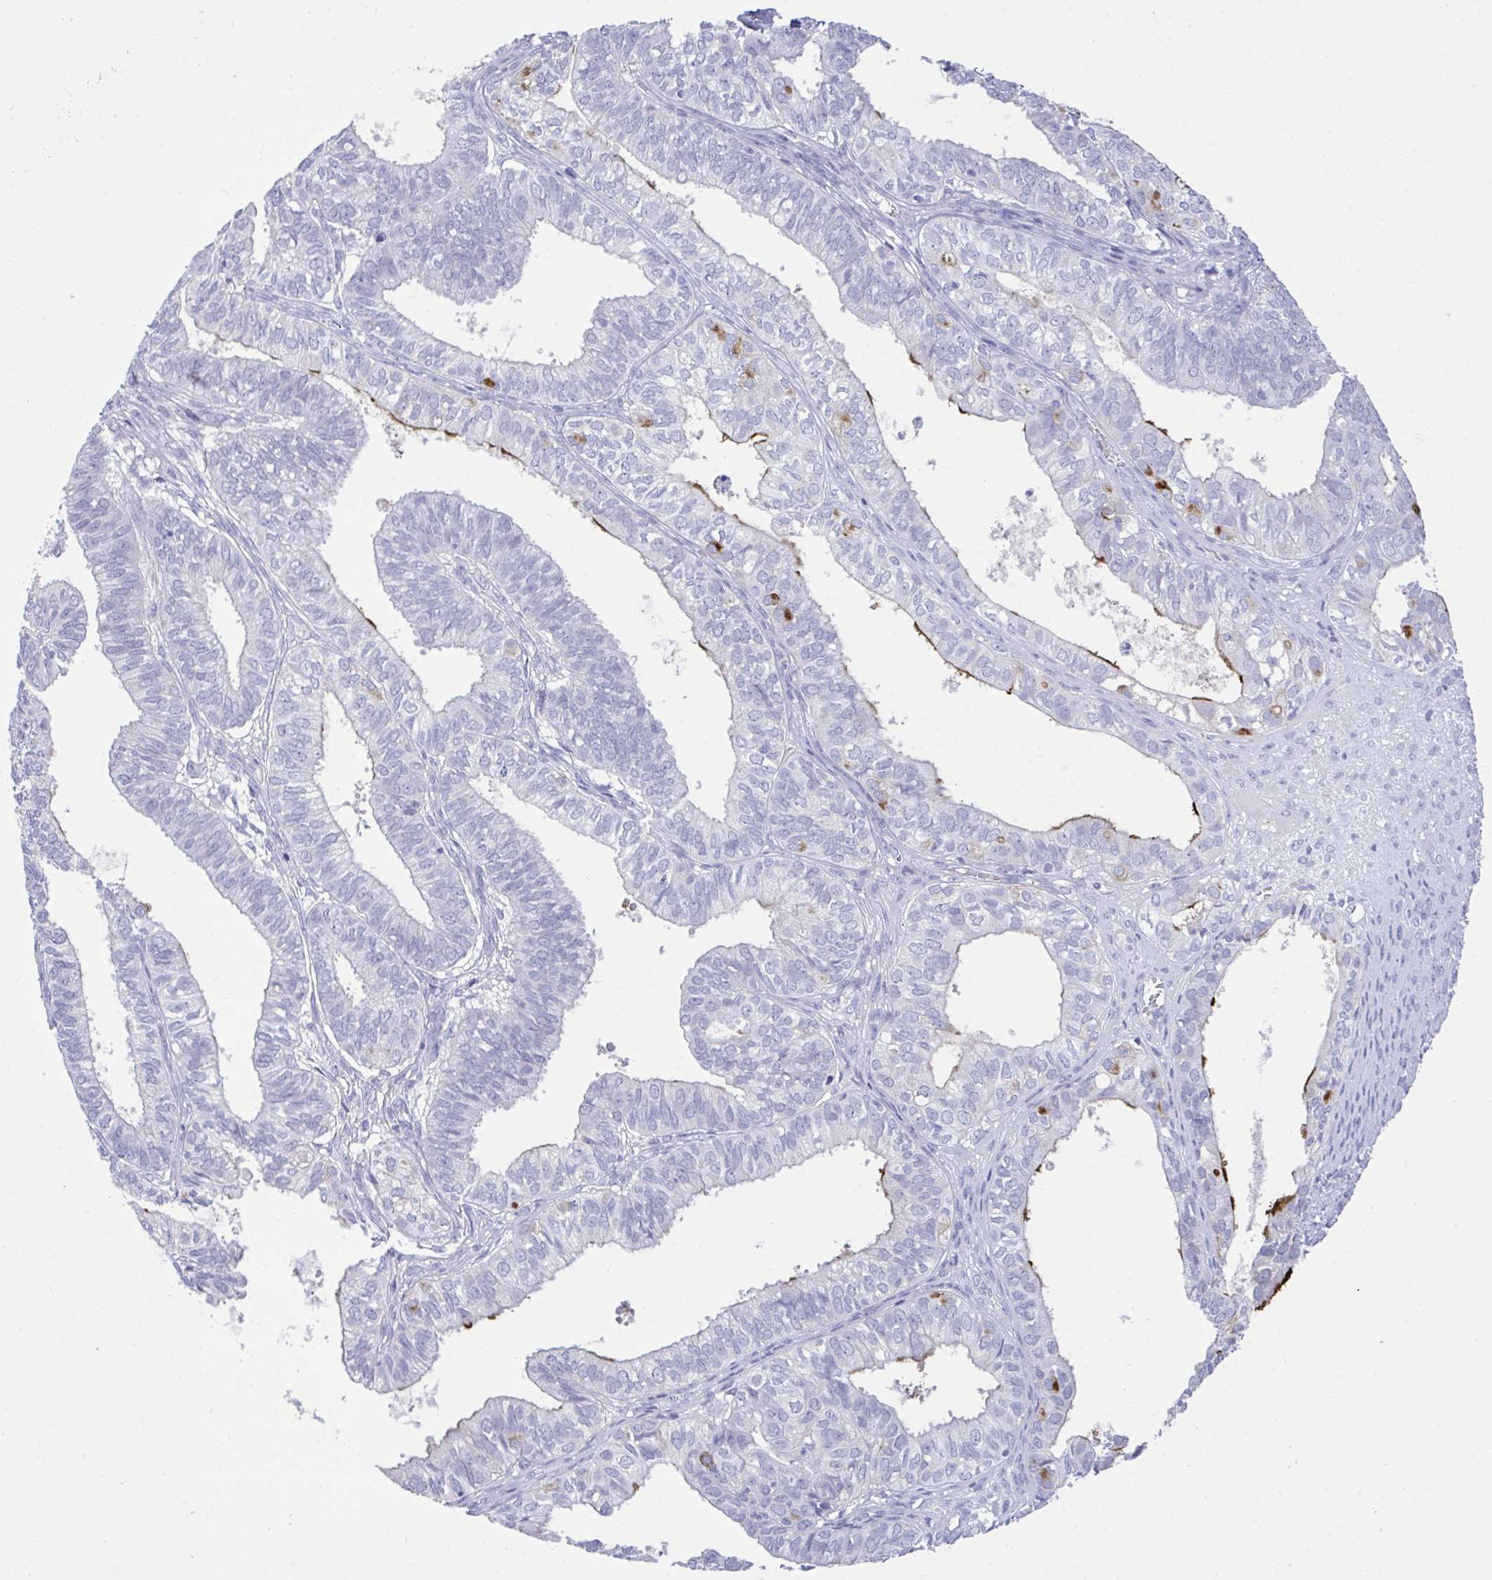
{"staining": {"intensity": "negative", "quantity": "none", "location": "none"}, "tissue": "ovarian cancer", "cell_type": "Tumor cells", "image_type": "cancer", "snomed": [{"axis": "morphology", "description": "Carcinoma, endometroid"}, {"axis": "topography", "description": "Ovary"}], "caption": "The image demonstrates no staining of tumor cells in endometroid carcinoma (ovarian).", "gene": "PLEKHH1", "patient": {"sex": "female", "age": 64}}